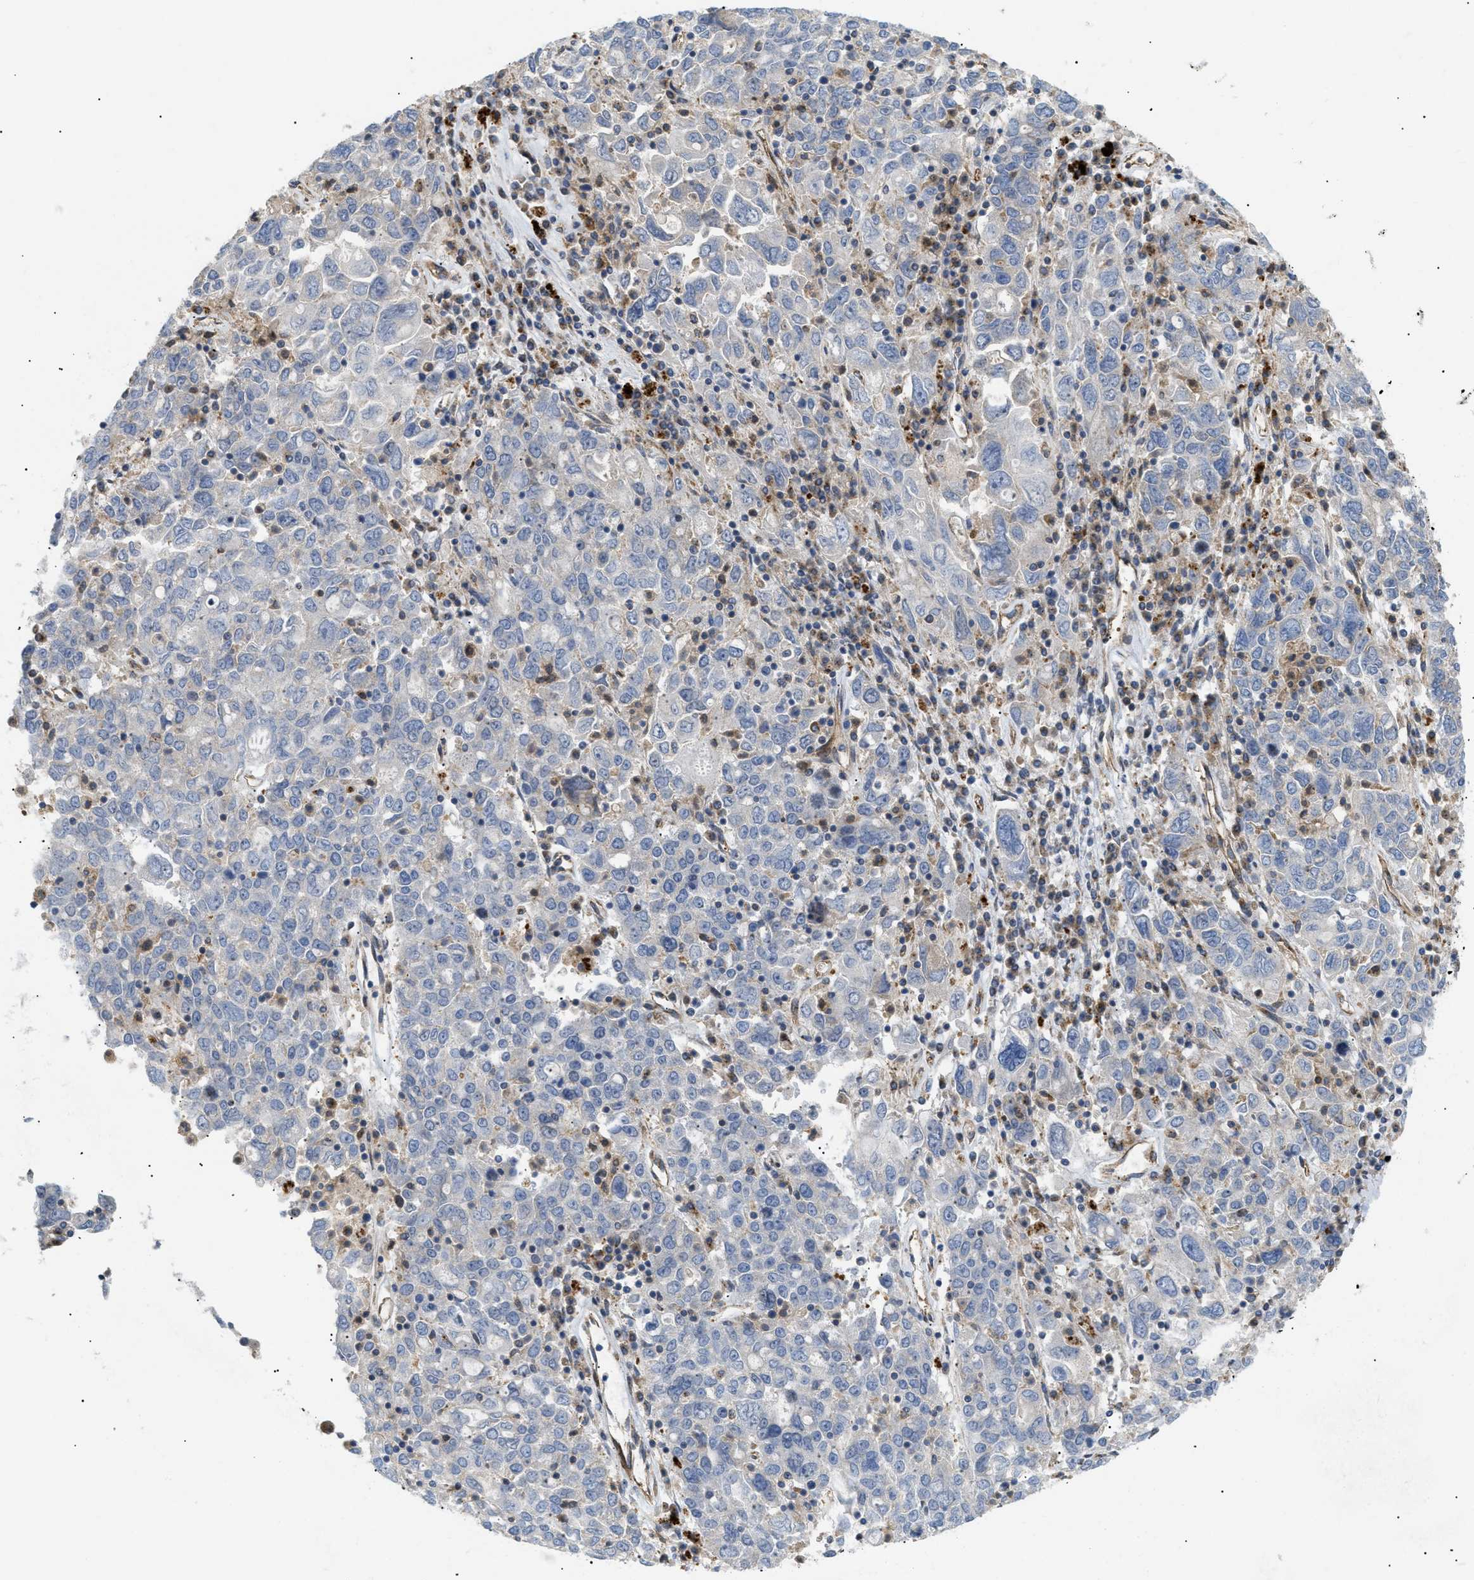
{"staining": {"intensity": "negative", "quantity": "none", "location": "none"}, "tissue": "ovarian cancer", "cell_type": "Tumor cells", "image_type": "cancer", "snomed": [{"axis": "morphology", "description": "Carcinoma, endometroid"}, {"axis": "topography", "description": "Ovary"}], "caption": "This is a image of IHC staining of endometroid carcinoma (ovarian), which shows no staining in tumor cells.", "gene": "DCTN4", "patient": {"sex": "female", "age": 62}}